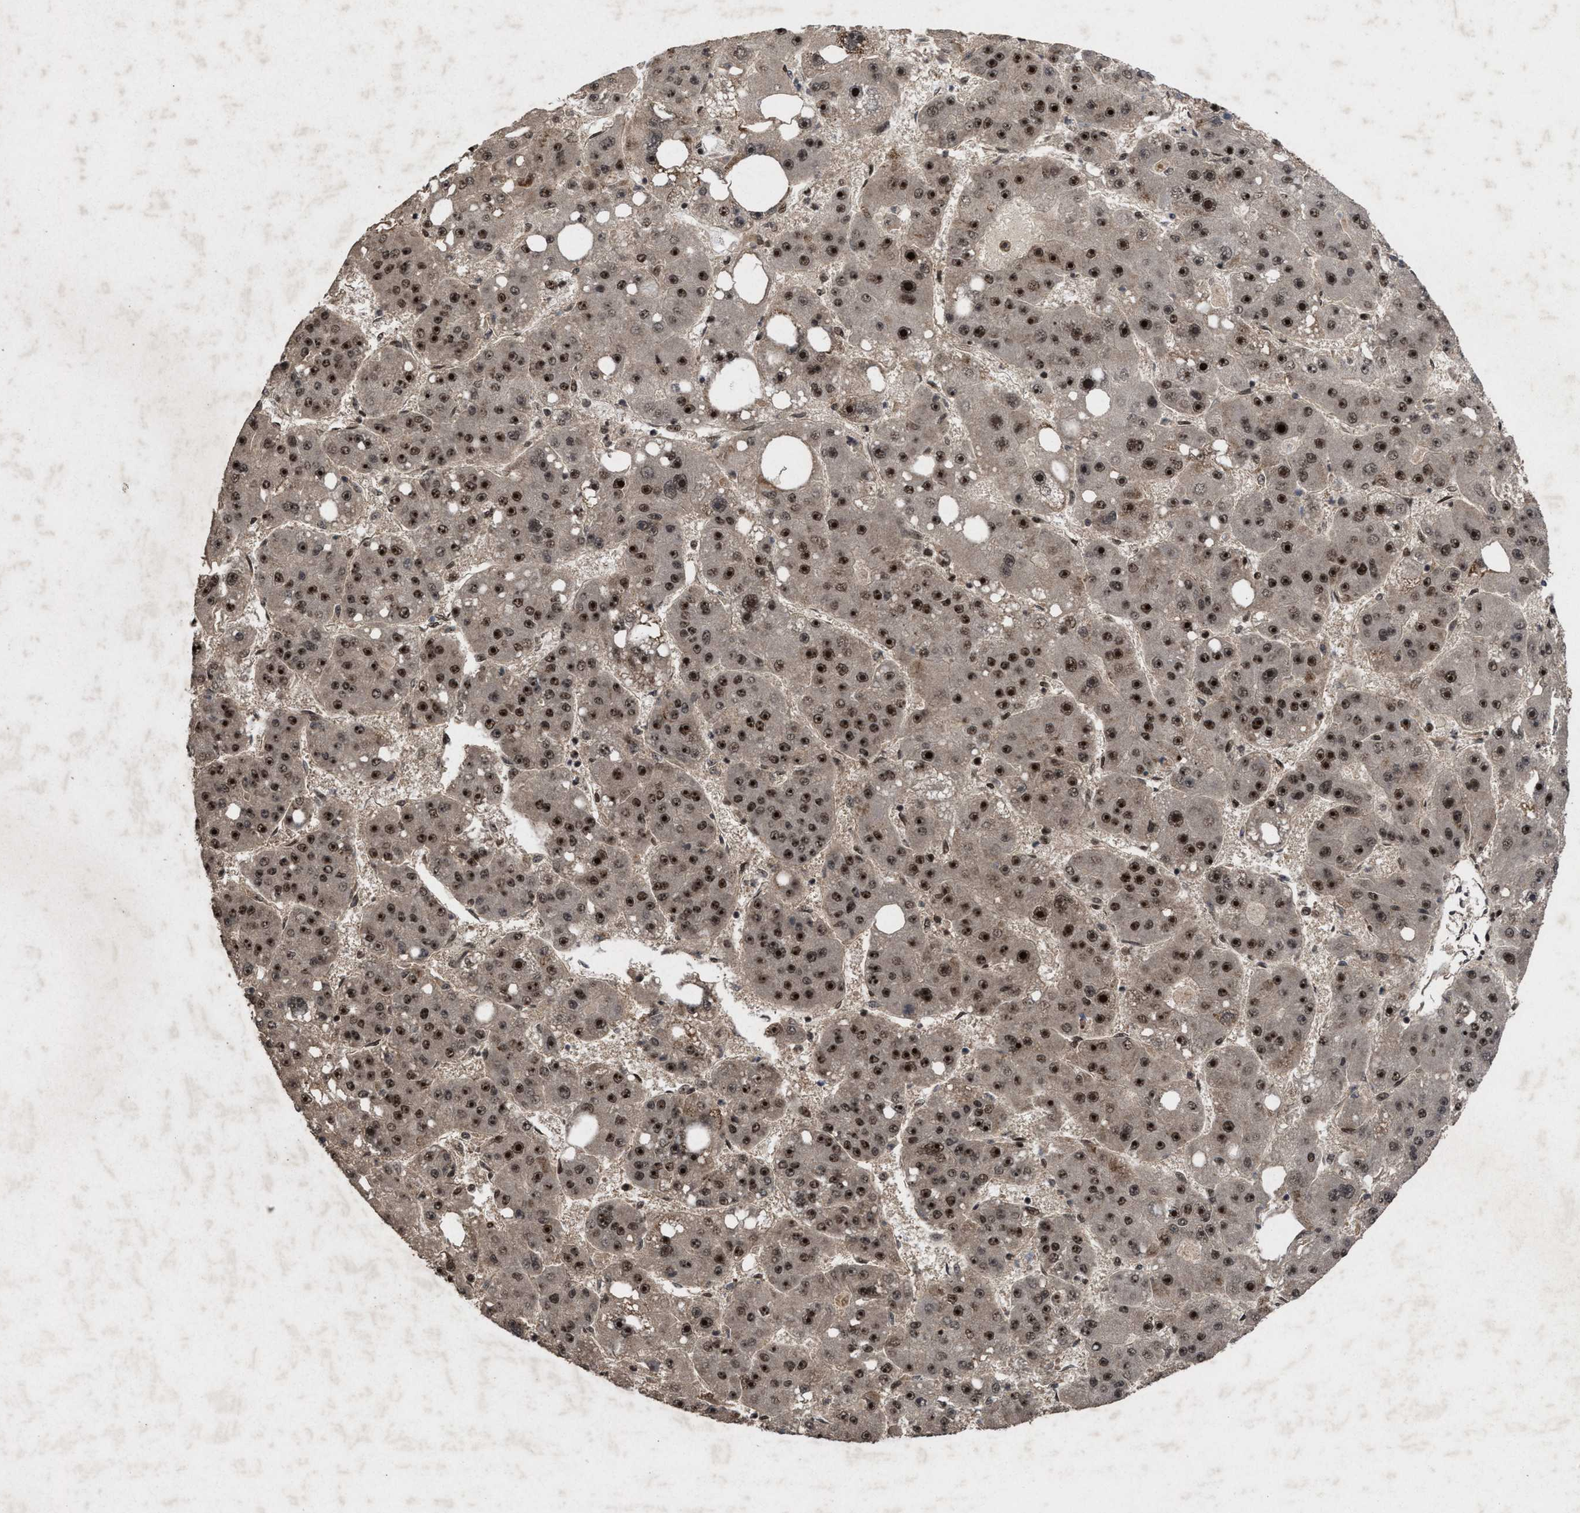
{"staining": {"intensity": "strong", "quantity": ">75%", "location": "nuclear"}, "tissue": "liver cancer", "cell_type": "Tumor cells", "image_type": "cancer", "snomed": [{"axis": "morphology", "description": "Carcinoma, Hepatocellular, NOS"}, {"axis": "topography", "description": "Liver"}], "caption": "This photomicrograph displays IHC staining of liver cancer, with high strong nuclear expression in approximately >75% of tumor cells.", "gene": "WIZ", "patient": {"sex": "female", "age": 61}}